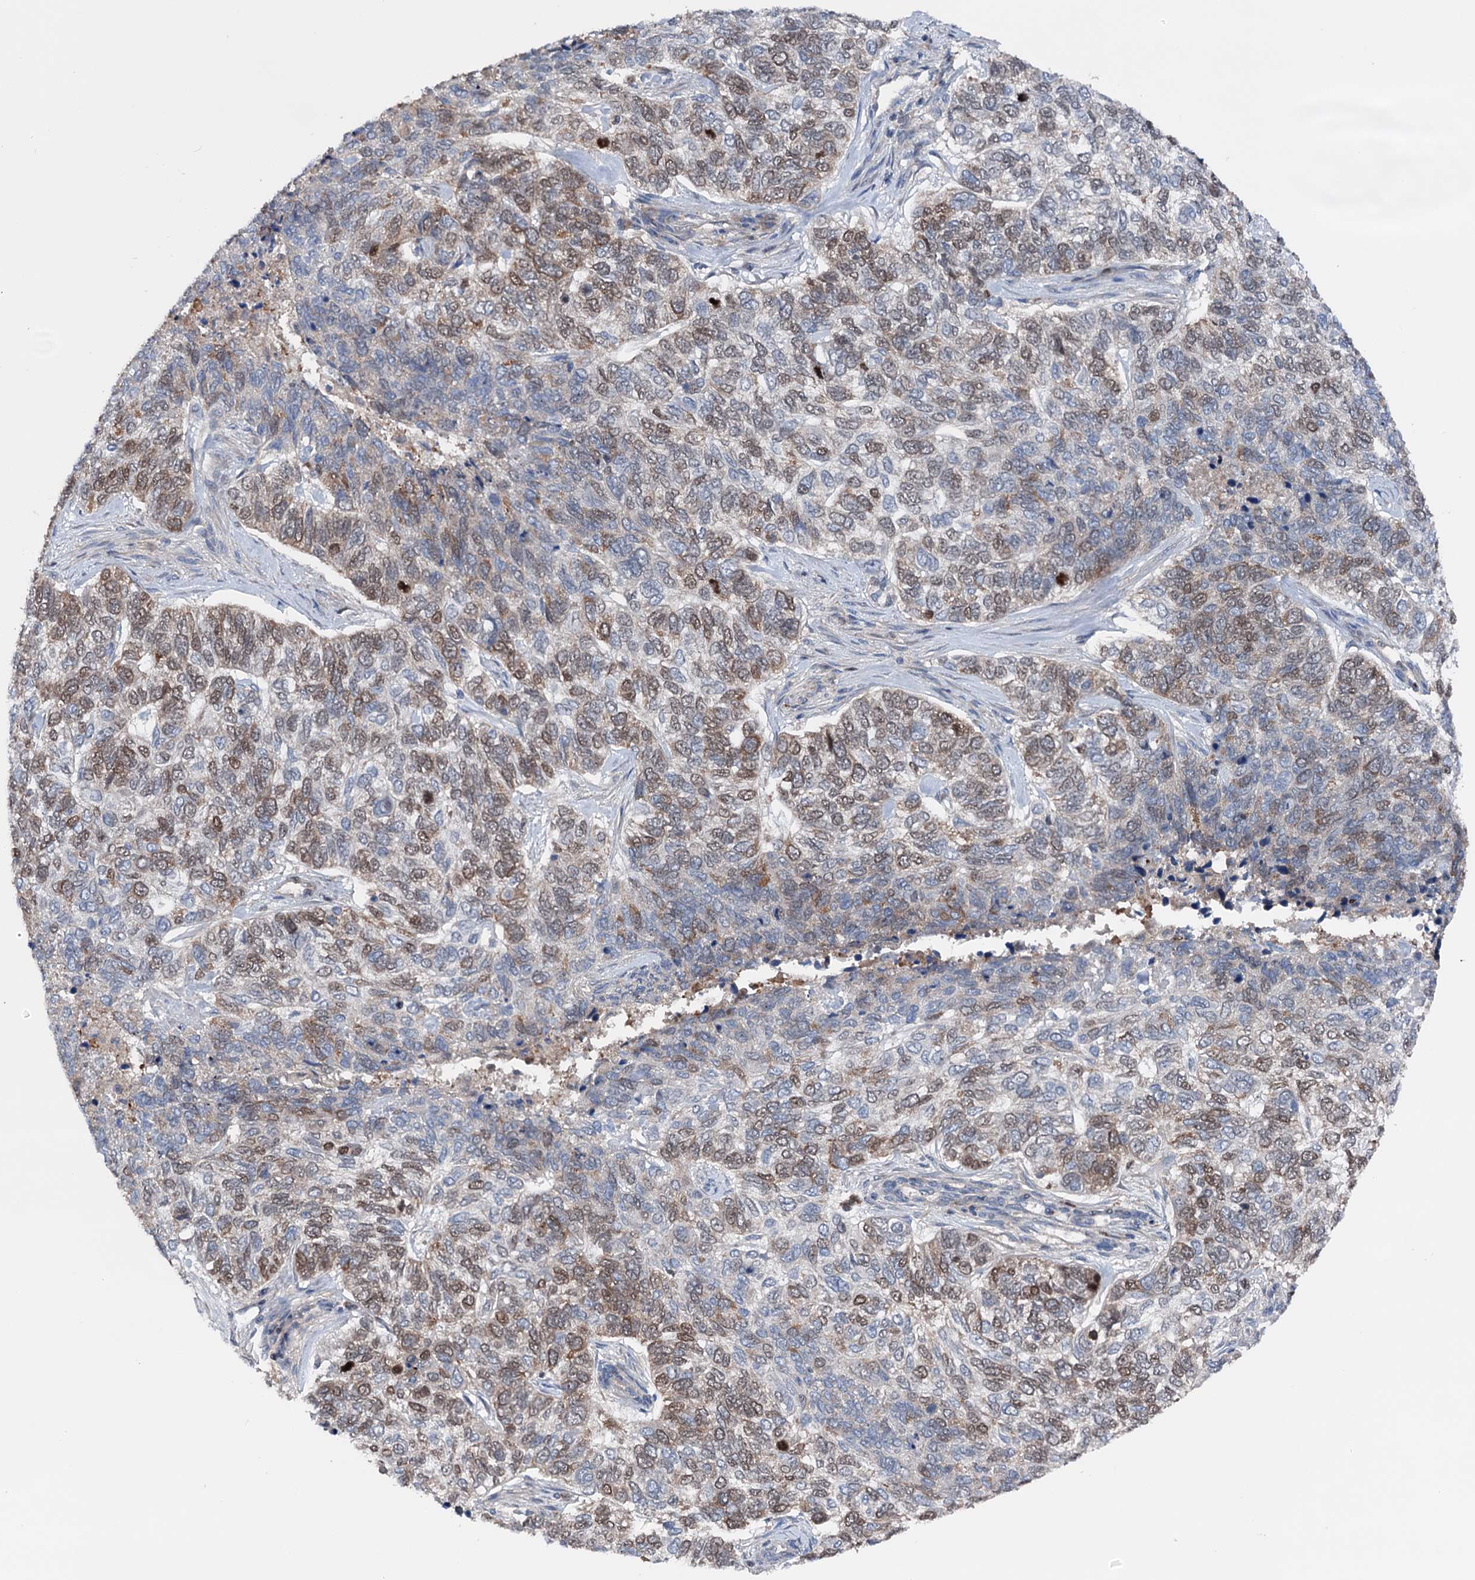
{"staining": {"intensity": "weak", "quantity": "25%-75%", "location": "cytoplasmic/membranous,nuclear"}, "tissue": "skin cancer", "cell_type": "Tumor cells", "image_type": "cancer", "snomed": [{"axis": "morphology", "description": "Basal cell carcinoma"}, {"axis": "topography", "description": "Skin"}], "caption": "Skin cancer (basal cell carcinoma) tissue demonstrates weak cytoplasmic/membranous and nuclear positivity in about 25%-75% of tumor cells (brown staining indicates protein expression, while blue staining denotes nuclei).", "gene": "NCAPD2", "patient": {"sex": "female", "age": 65}}